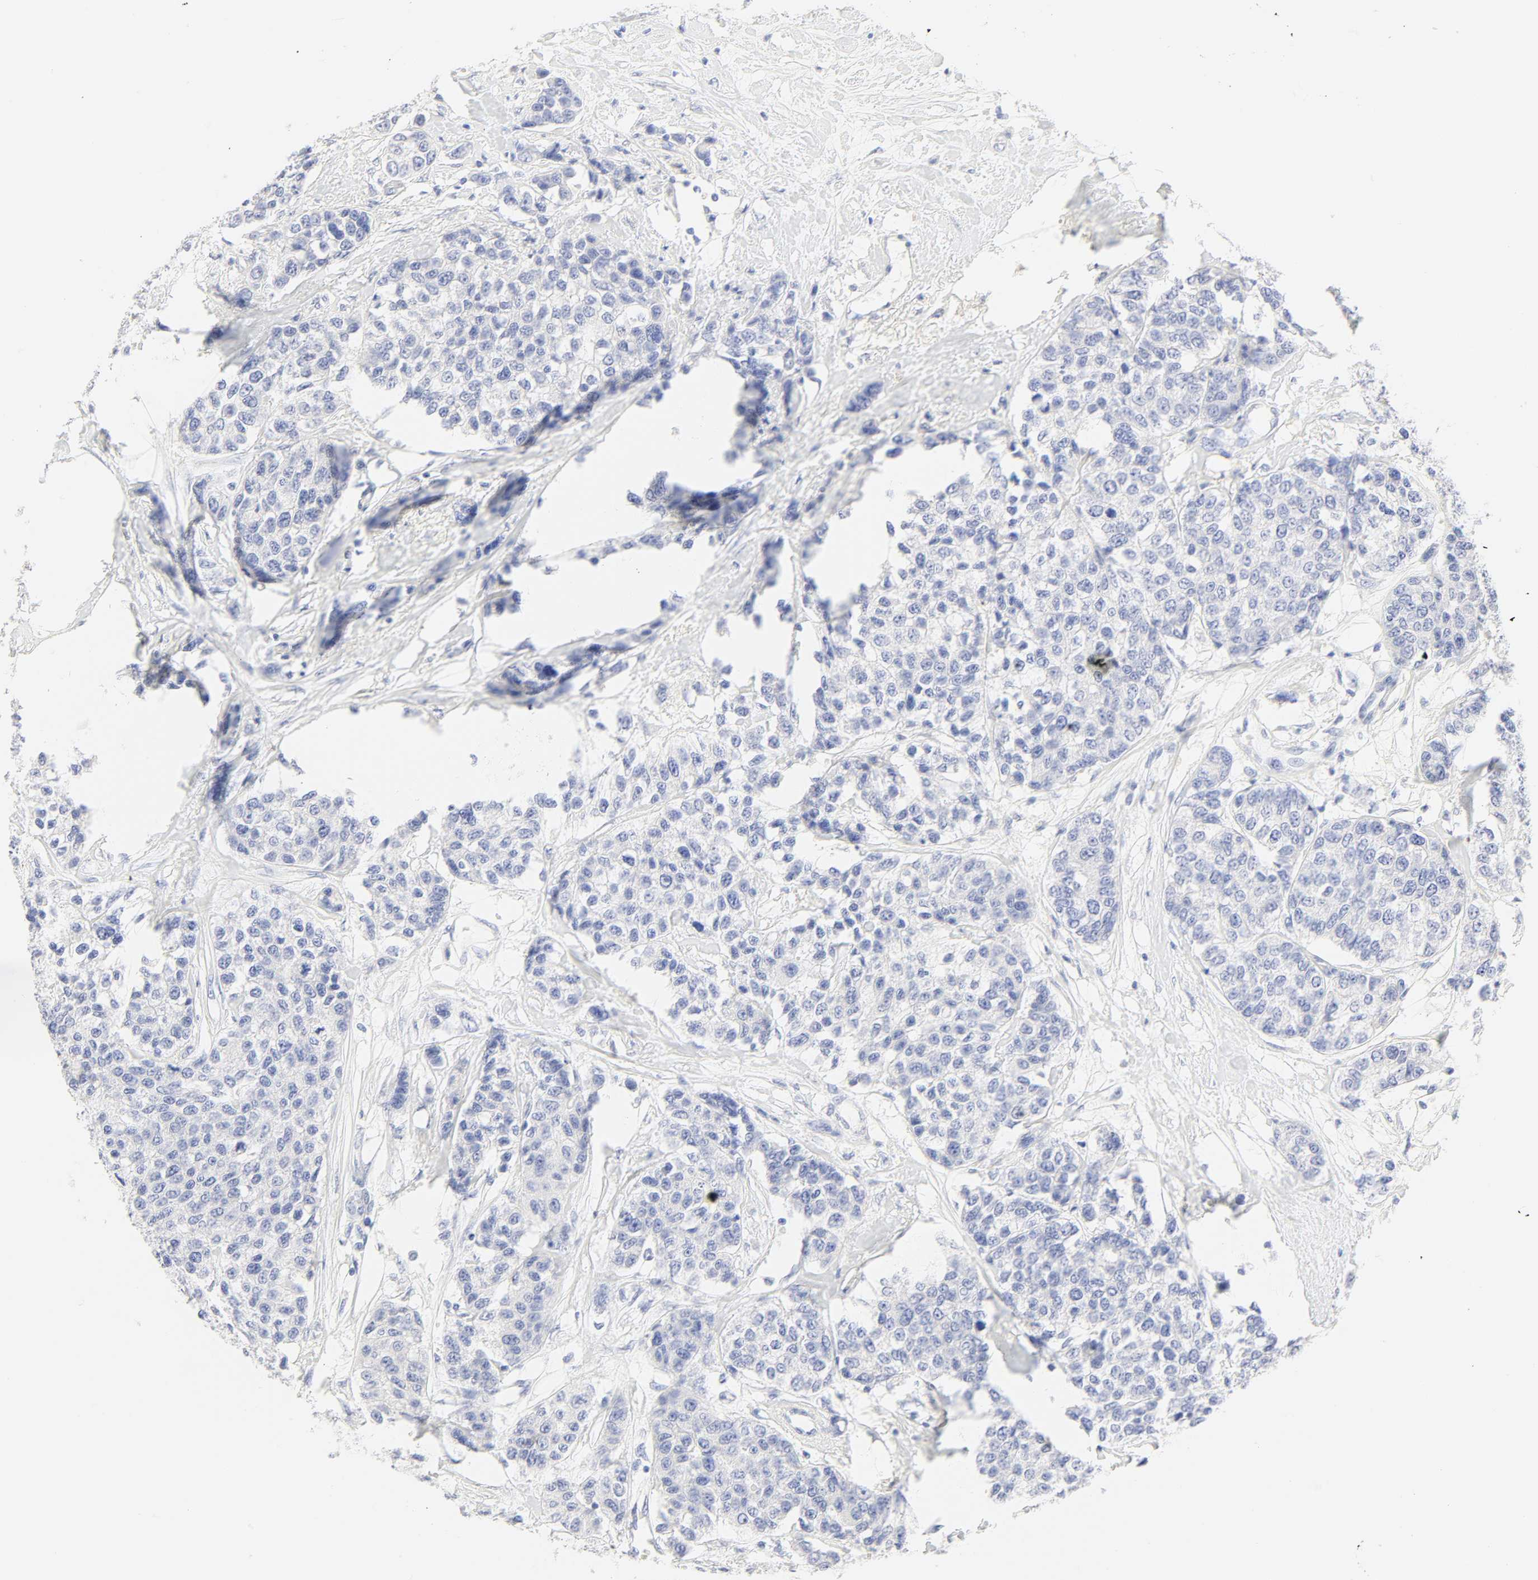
{"staining": {"intensity": "negative", "quantity": "none", "location": "none"}, "tissue": "breast cancer", "cell_type": "Tumor cells", "image_type": "cancer", "snomed": [{"axis": "morphology", "description": "Duct carcinoma"}, {"axis": "topography", "description": "Breast"}], "caption": "Immunohistochemical staining of invasive ductal carcinoma (breast) reveals no significant staining in tumor cells. Brightfield microscopy of IHC stained with DAB (brown) and hematoxylin (blue), captured at high magnification.", "gene": "SLCO1B3", "patient": {"sex": "female", "age": 51}}